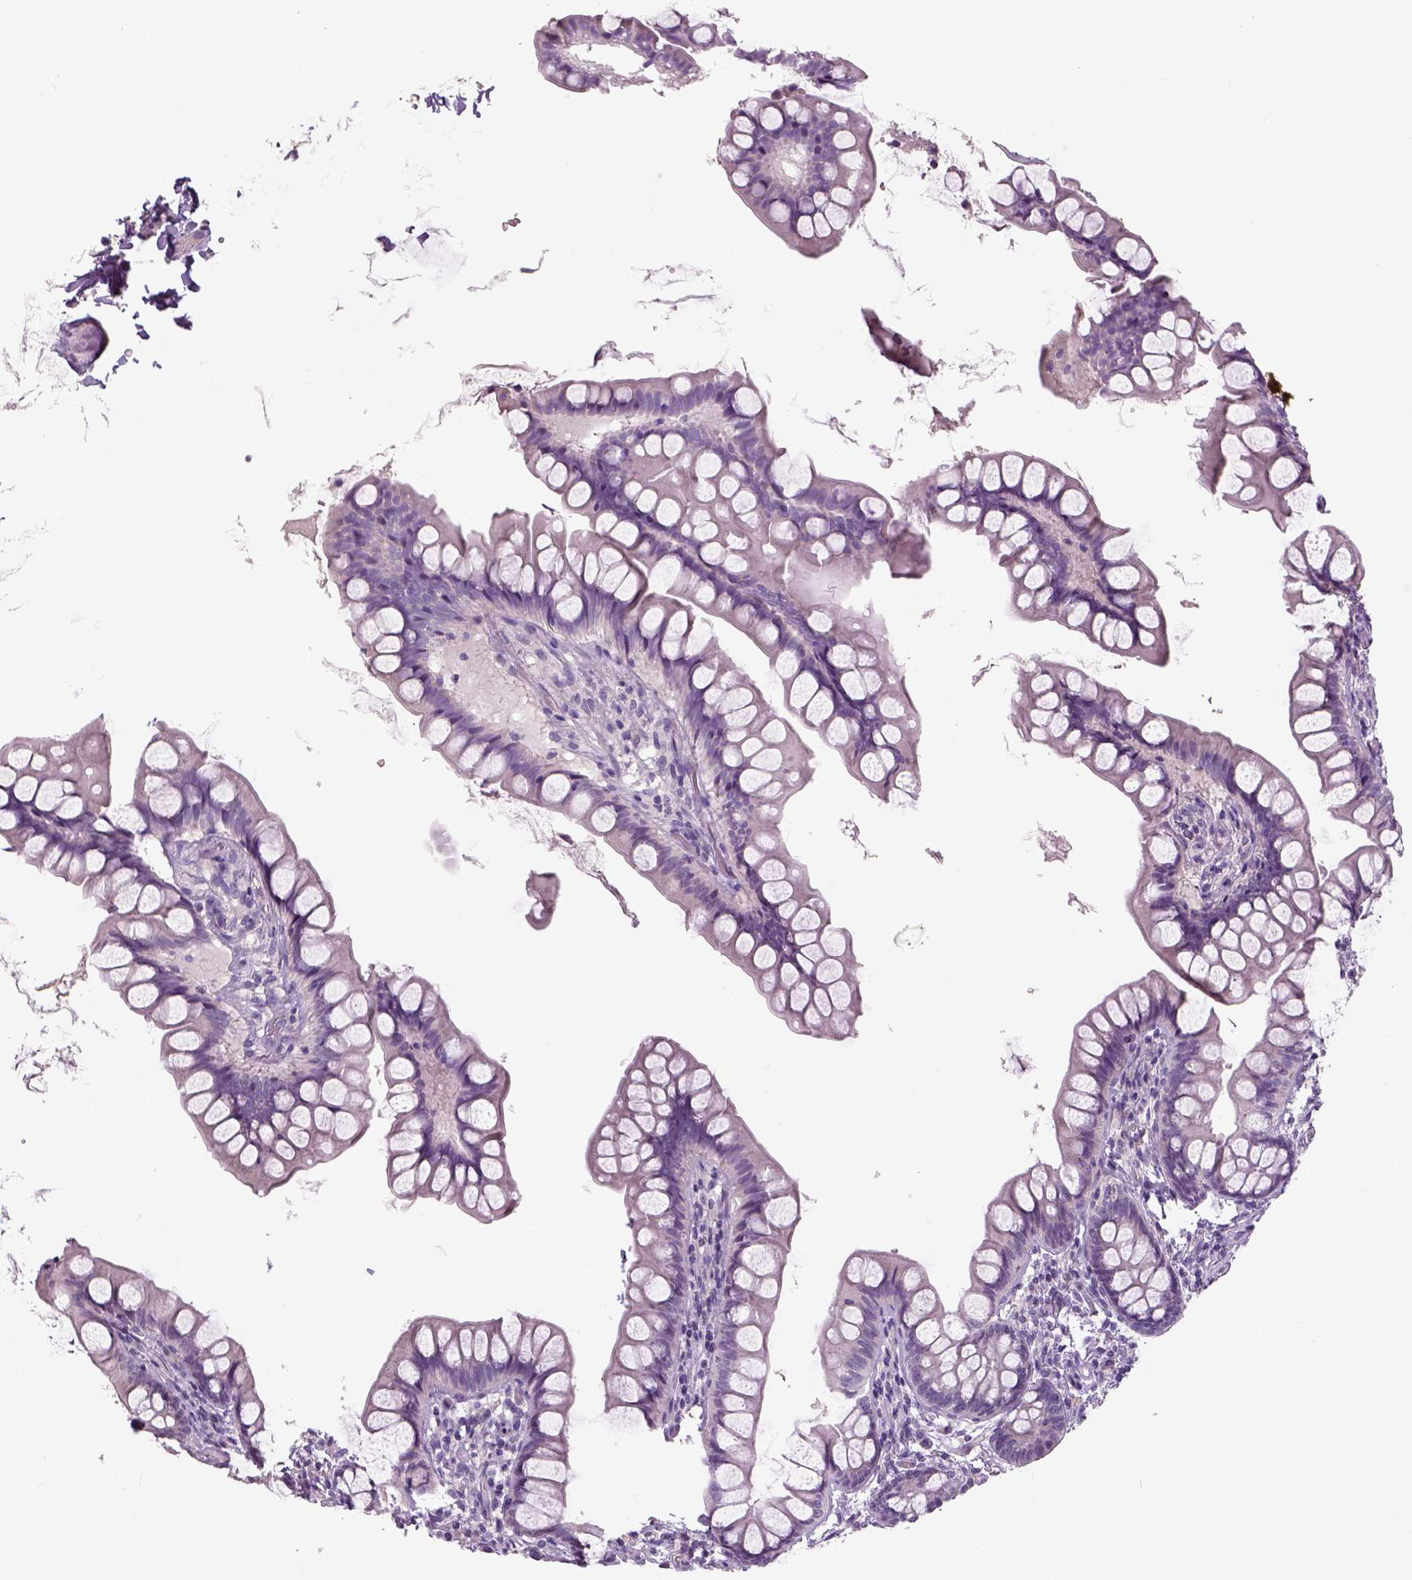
{"staining": {"intensity": "negative", "quantity": "none", "location": "none"}, "tissue": "small intestine", "cell_type": "Glandular cells", "image_type": "normal", "snomed": [{"axis": "morphology", "description": "Normal tissue, NOS"}, {"axis": "topography", "description": "Small intestine"}], "caption": "Human small intestine stained for a protein using immunohistochemistry (IHC) displays no positivity in glandular cells.", "gene": "NECAB1", "patient": {"sex": "male", "age": 70}}